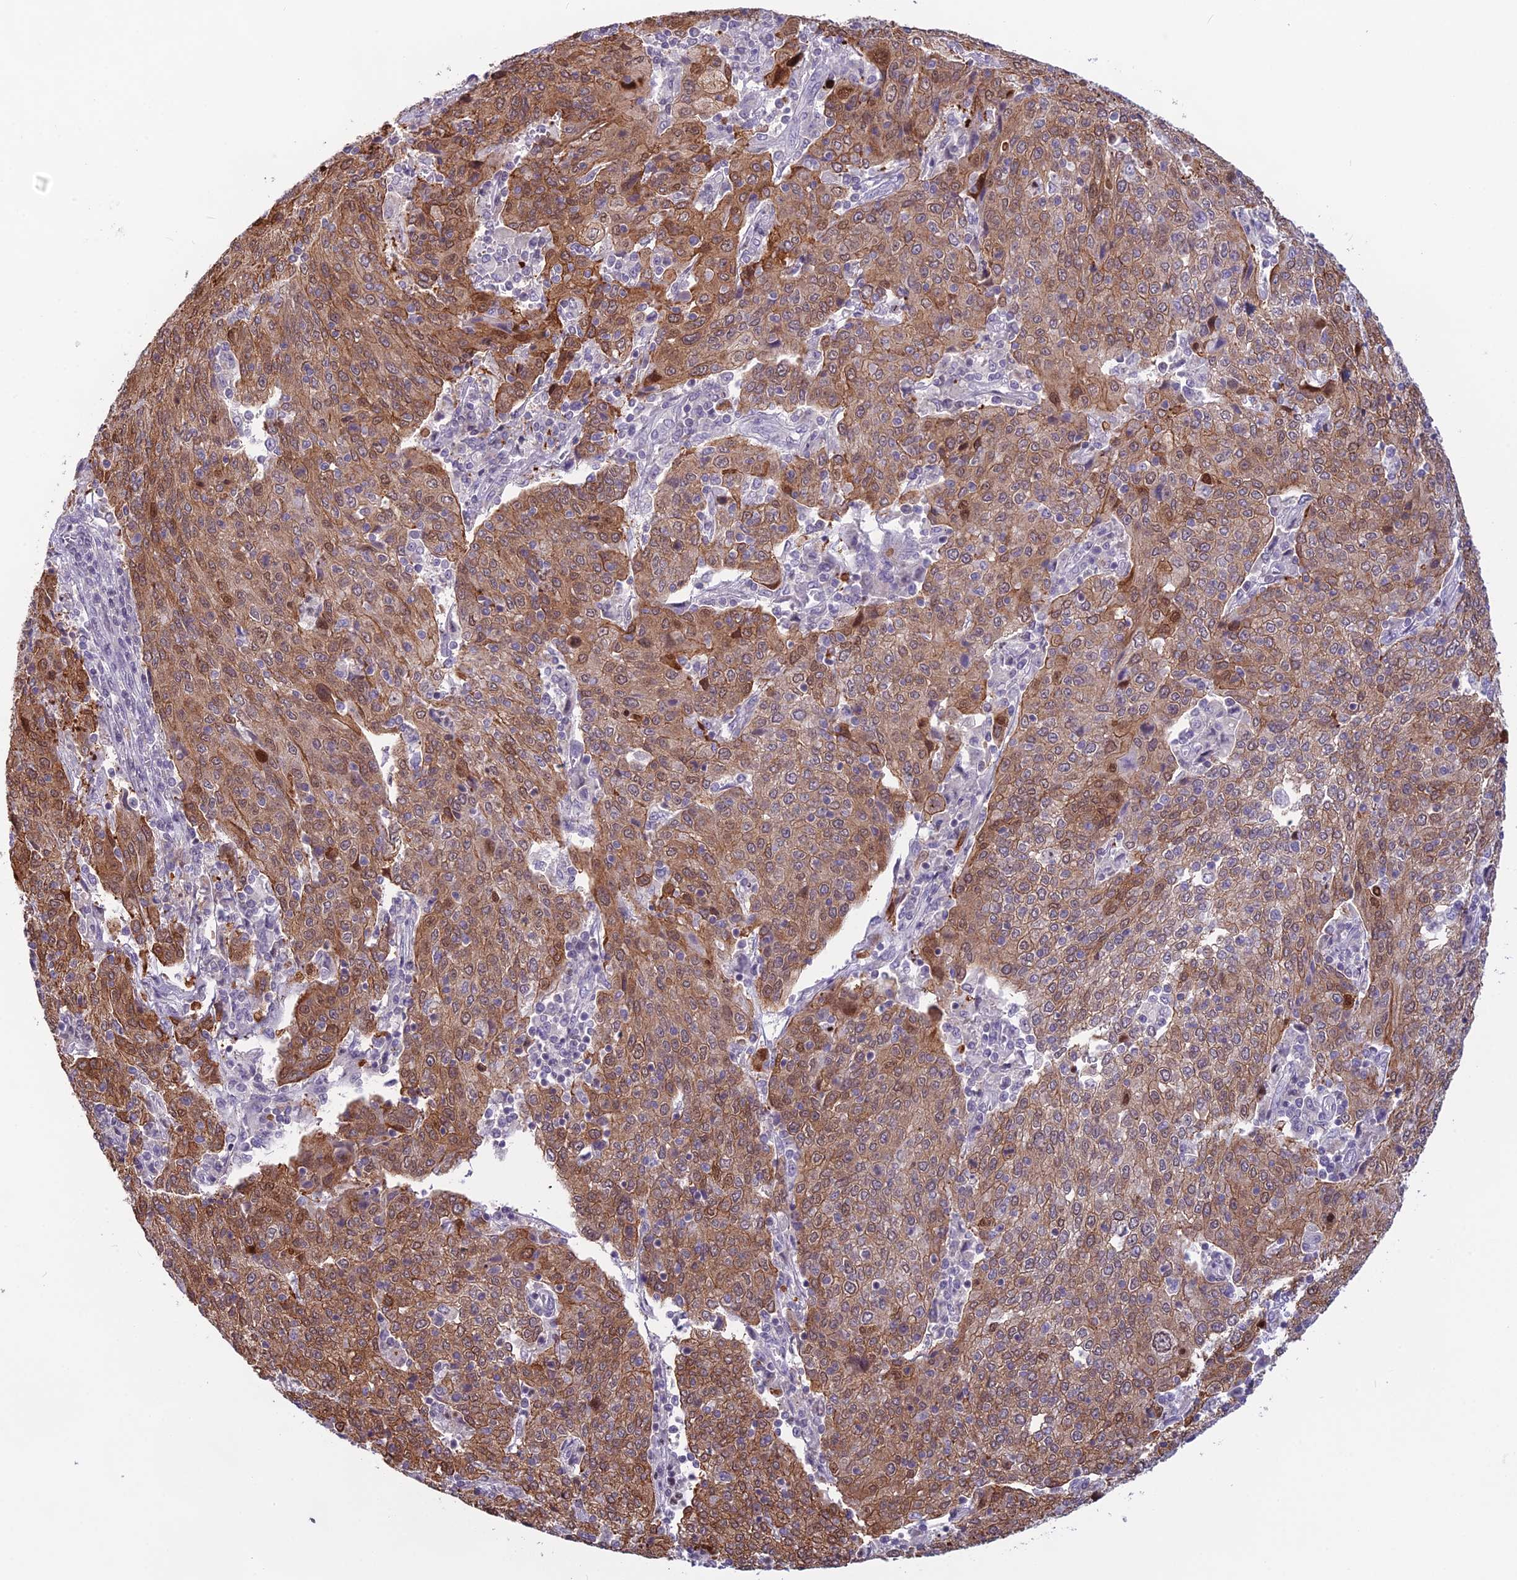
{"staining": {"intensity": "moderate", "quantity": ">75%", "location": "cytoplasmic/membranous"}, "tissue": "cervical cancer", "cell_type": "Tumor cells", "image_type": "cancer", "snomed": [{"axis": "morphology", "description": "Squamous cell carcinoma, NOS"}, {"axis": "topography", "description": "Cervix"}], "caption": "Cervical cancer tissue demonstrates moderate cytoplasmic/membranous positivity in approximately >75% of tumor cells (DAB (3,3'-diaminobenzidine) IHC with brightfield microscopy, high magnification).", "gene": "TMEM134", "patient": {"sex": "female", "age": 67}}